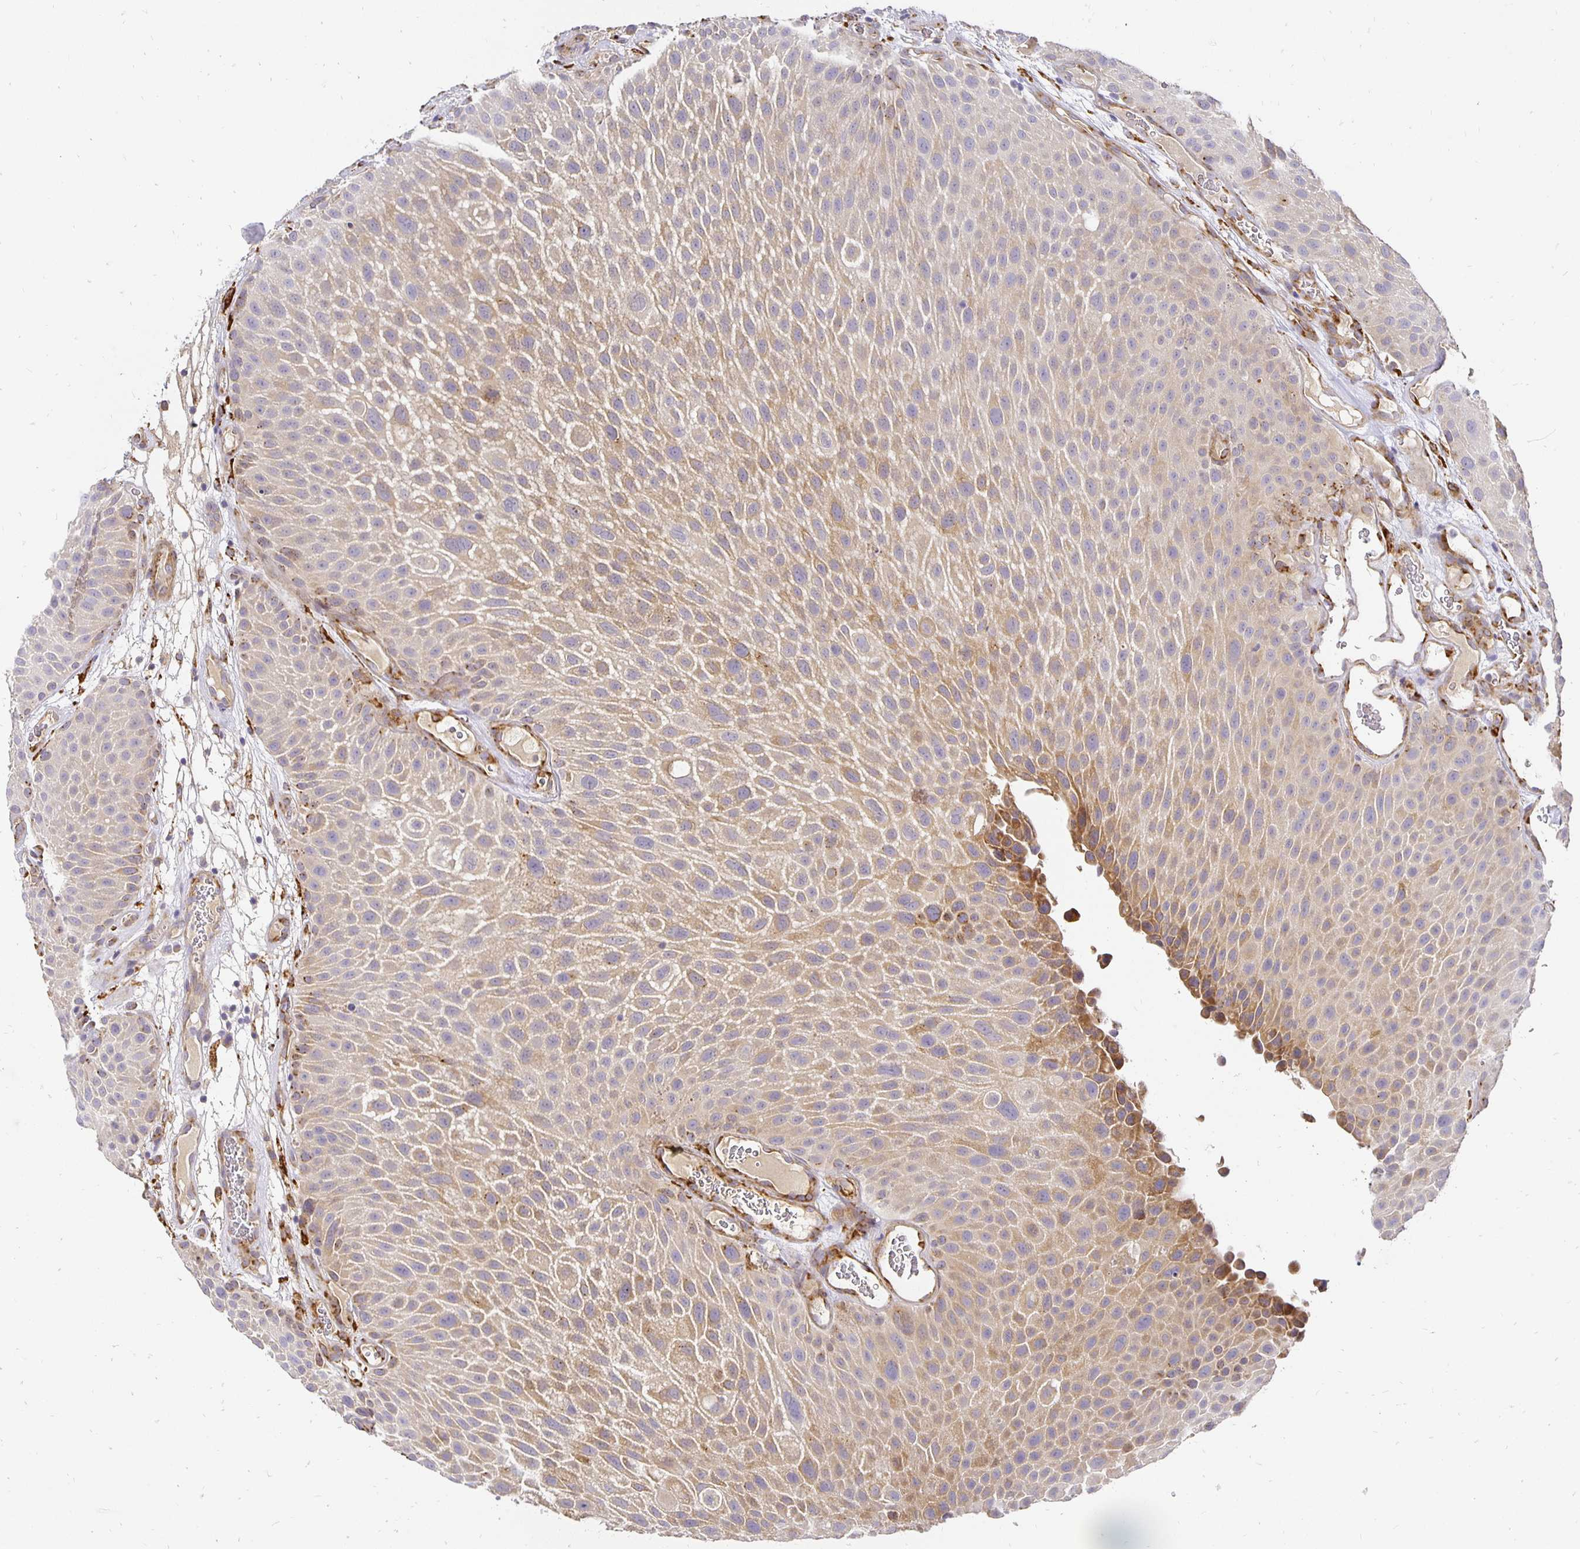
{"staining": {"intensity": "weak", "quantity": "25%-75%", "location": "cytoplasmic/membranous"}, "tissue": "urothelial cancer", "cell_type": "Tumor cells", "image_type": "cancer", "snomed": [{"axis": "morphology", "description": "Urothelial carcinoma, Low grade"}, {"axis": "topography", "description": "Urinary bladder"}], "caption": "About 25%-75% of tumor cells in human urothelial cancer reveal weak cytoplasmic/membranous protein positivity as visualized by brown immunohistochemical staining.", "gene": "PLOD1", "patient": {"sex": "male", "age": 72}}